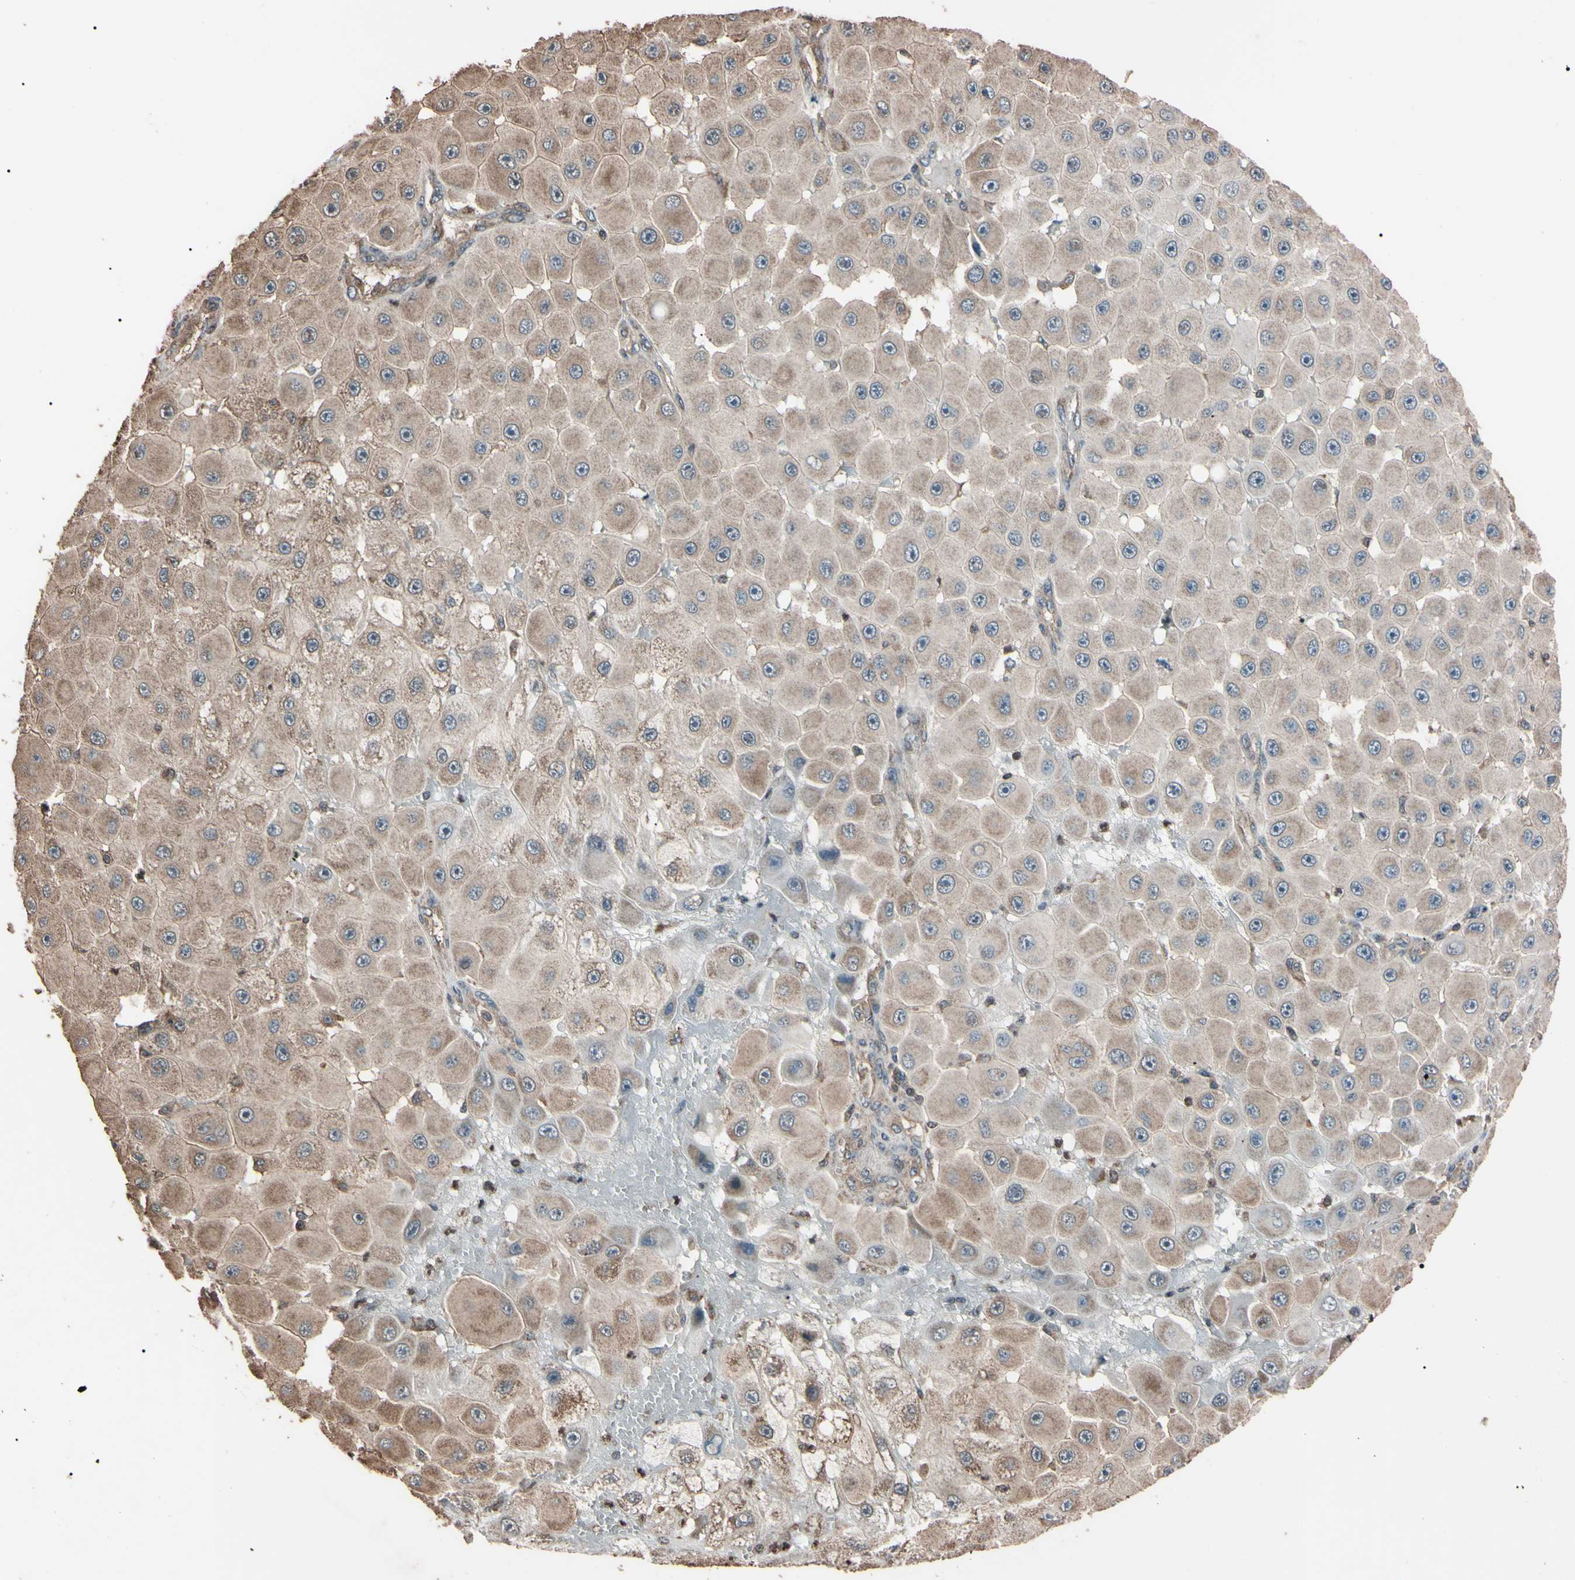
{"staining": {"intensity": "weak", "quantity": ">75%", "location": "cytoplasmic/membranous"}, "tissue": "melanoma", "cell_type": "Tumor cells", "image_type": "cancer", "snomed": [{"axis": "morphology", "description": "Malignant melanoma, NOS"}, {"axis": "topography", "description": "Skin"}], "caption": "Tumor cells reveal low levels of weak cytoplasmic/membranous expression in approximately >75% of cells in melanoma.", "gene": "TNFRSF1A", "patient": {"sex": "female", "age": 81}}